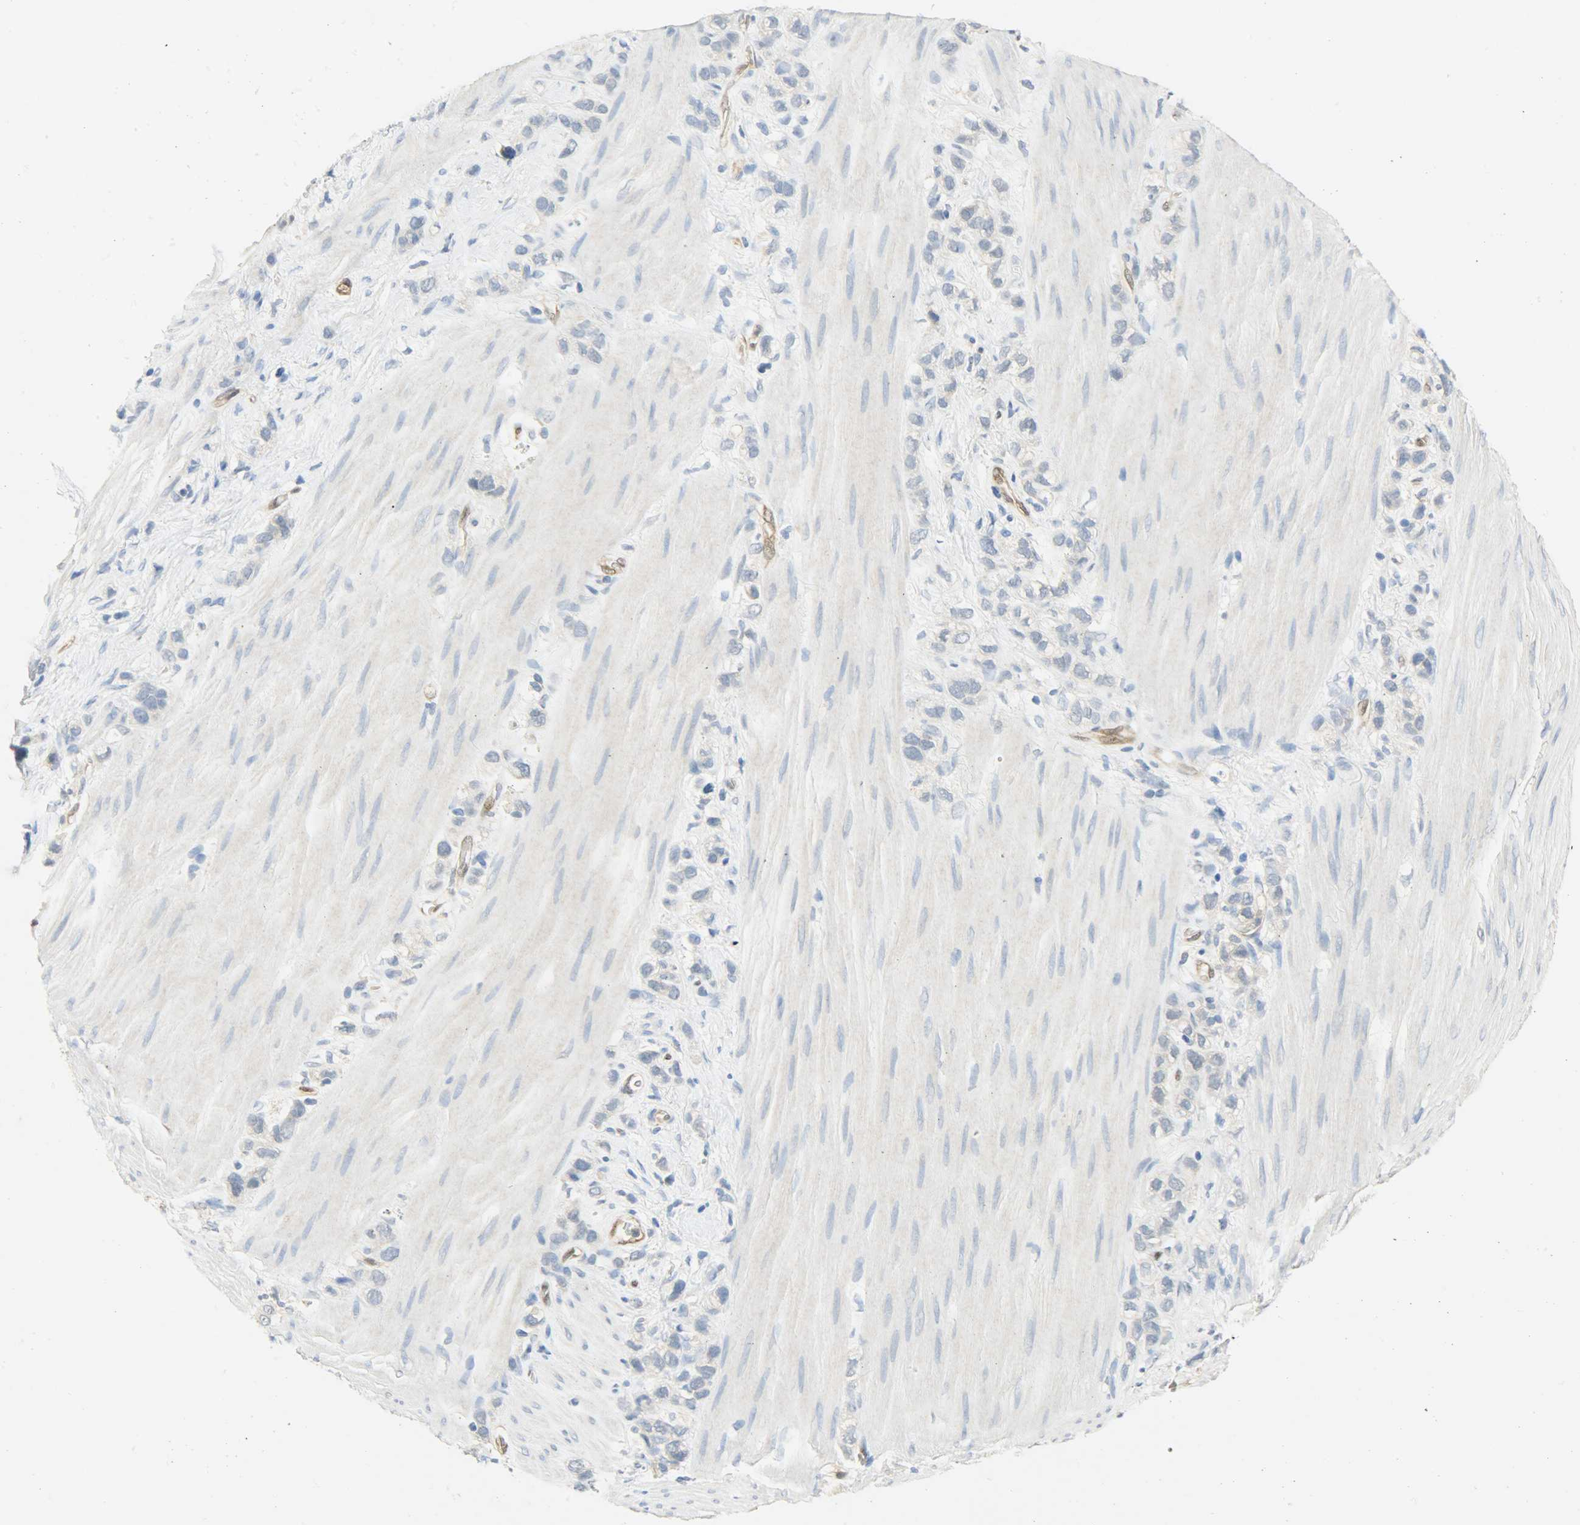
{"staining": {"intensity": "negative", "quantity": "none", "location": "none"}, "tissue": "stomach cancer", "cell_type": "Tumor cells", "image_type": "cancer", "snomed": [{"axis": "morphology", "description": "Normal tissue, NOS"}, {"axis": "morphology", "description": "Adenocarcinoma, NOS"}, {"axis": "morphology", "description": "Adenocarcinoma, High grade"}, {"axis": "topography", "description": "Stomach, upper"}, {"axis": "topography", "description": "Stomach"}], "caption": "An immunohistochemistry (IHC) image of adenocarcinoma (stomach) is shown. There is no staining in tumor cells of adenocarcinoma (stomach).", "gene": "FKBP1A", "patient": {"sex": "female", "age": 65}}